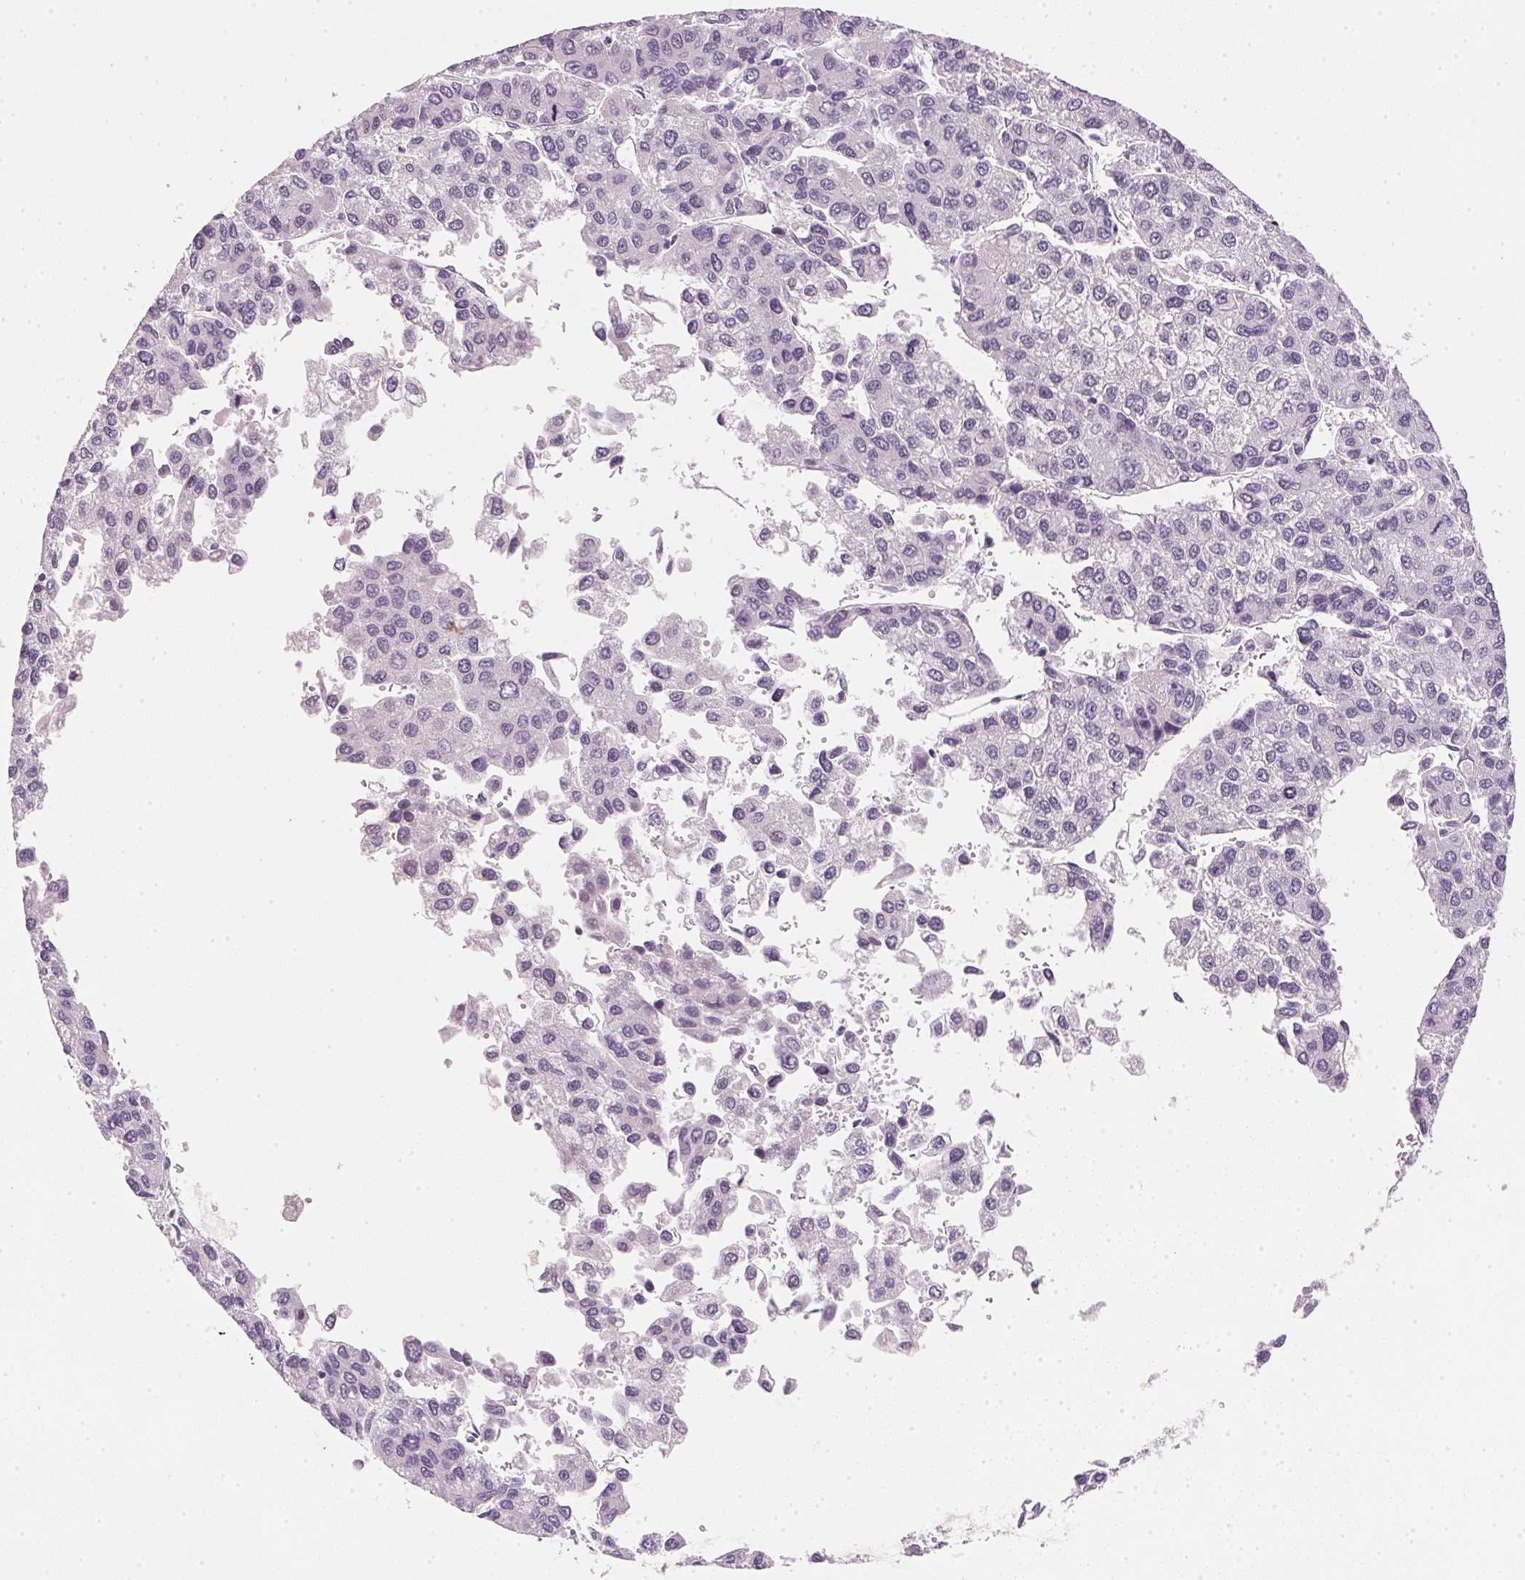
{"staining": {"intensity": "negative", "quantity": "none", "location": "none"}, "tissue": "liver cancer", "cell_type": "Tumor cells", "image_type": "cancer", "snomed": [{"axis": "morphology", "description": "Carcinoma, Hepatocellular, NOS"}, {"axis": "topography", "description": "Liver"}], "caption": "DAB immunohistochemical staining of liver hepatocellular carcinoma demonstrates no significant expression in tumor cells.", "gene": "IGFBP1", "patient": {"sex": "female", "age": 66}}